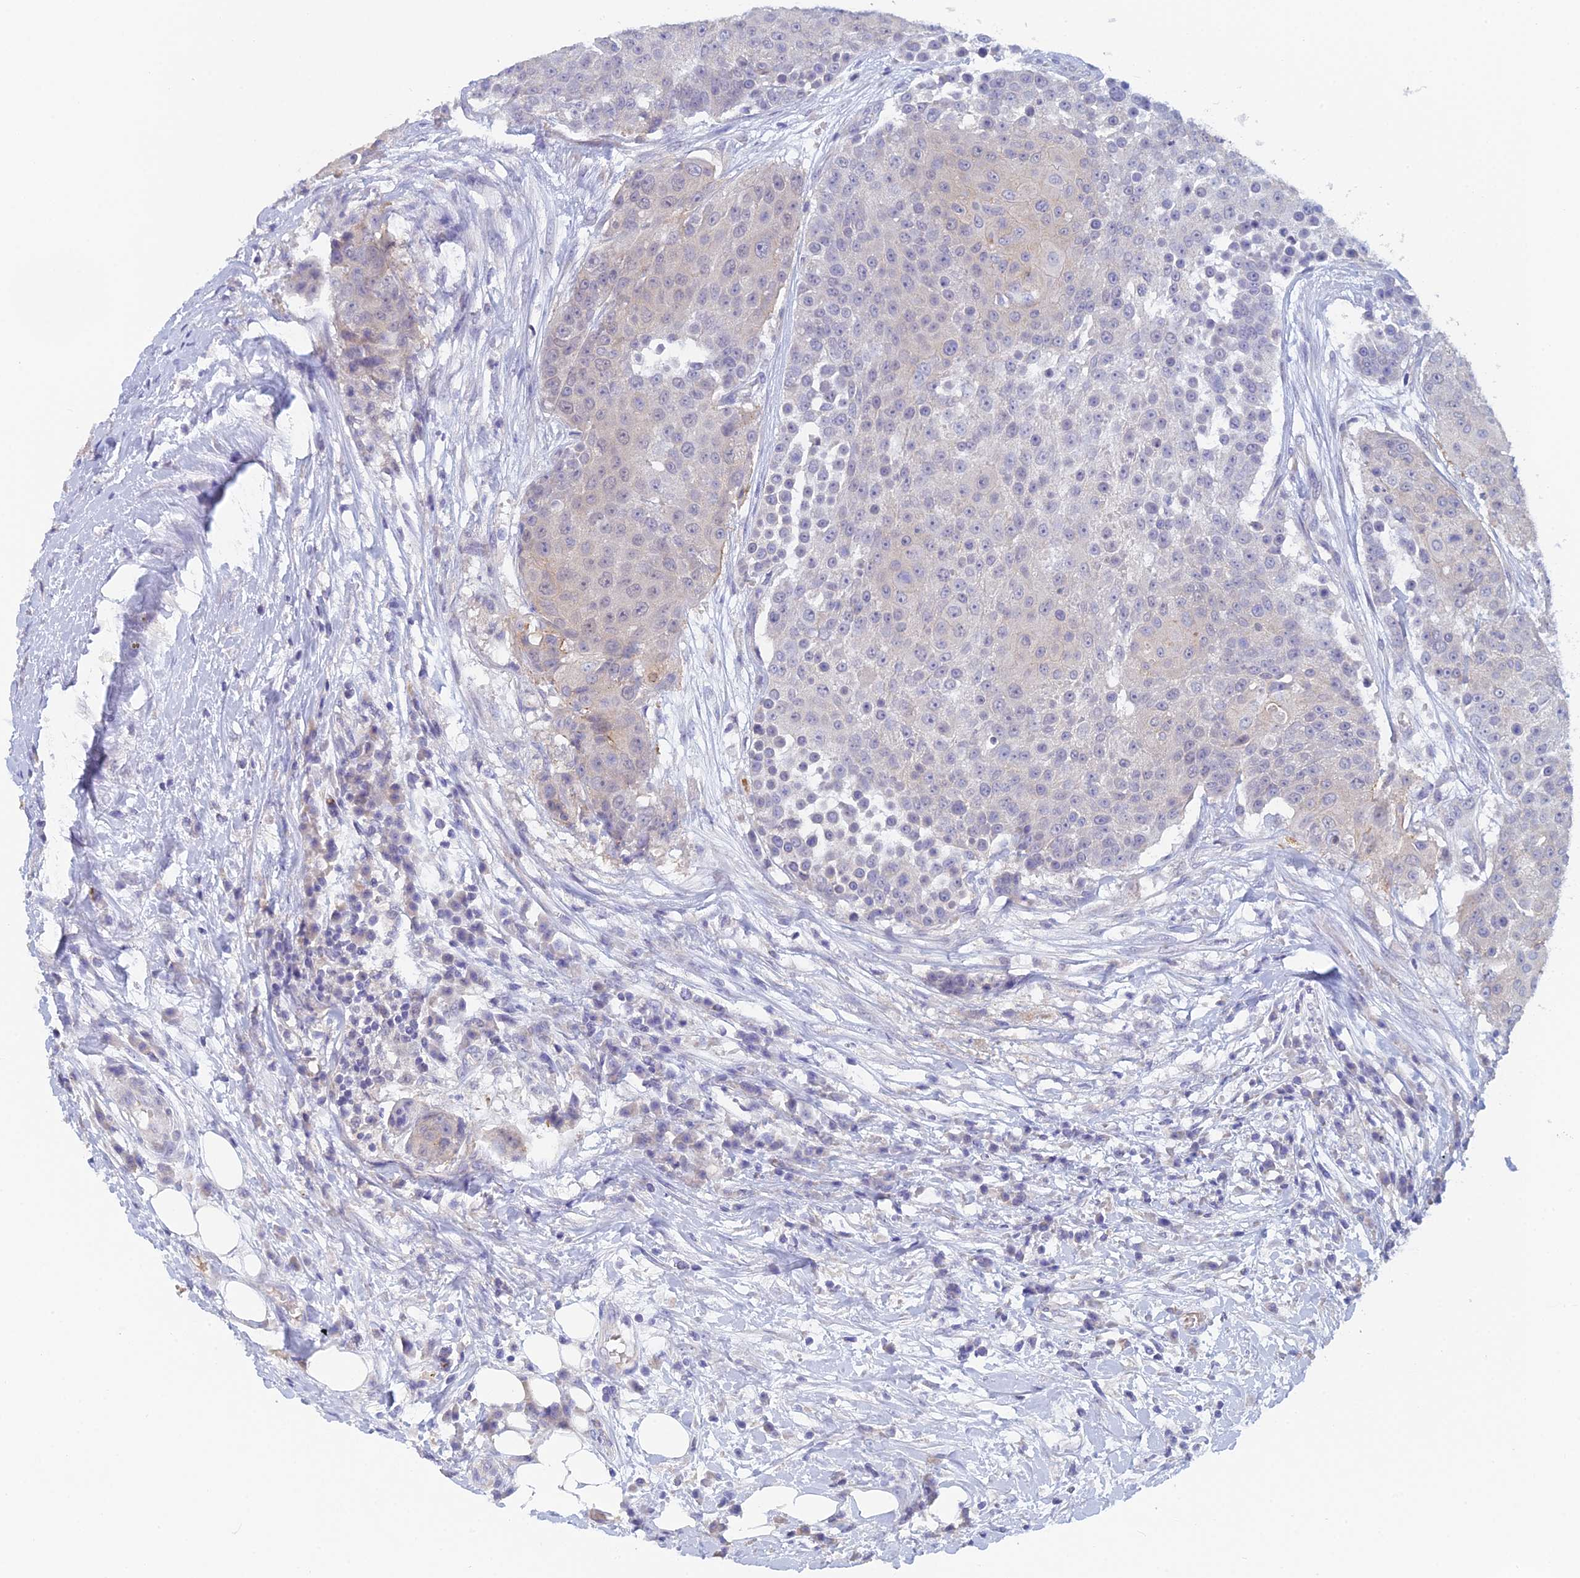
{"staining": {"intensity": "weak", "quantity": "<25%", "location": "cytoplasmic/membranous"}, "tissue": "urothelial cancer", "cell_type": "Tumor cells", "image_type": "cancer", "snomed": [{"axis": "morphology", "description": "Urothelial carcinoma, High grade"}, {"axis": "topography", "description": "Urinary bladder"}], "caption": "Immunohistochemistry (IHC) image of neoplastic tissue: urothelial cancer stained with DAB (3,3'-diaminobenzidine) reveals no significant protein expression in tumor cells.", "gene": "GIPC1", "patient": {"sex": "female", "age": 63}}